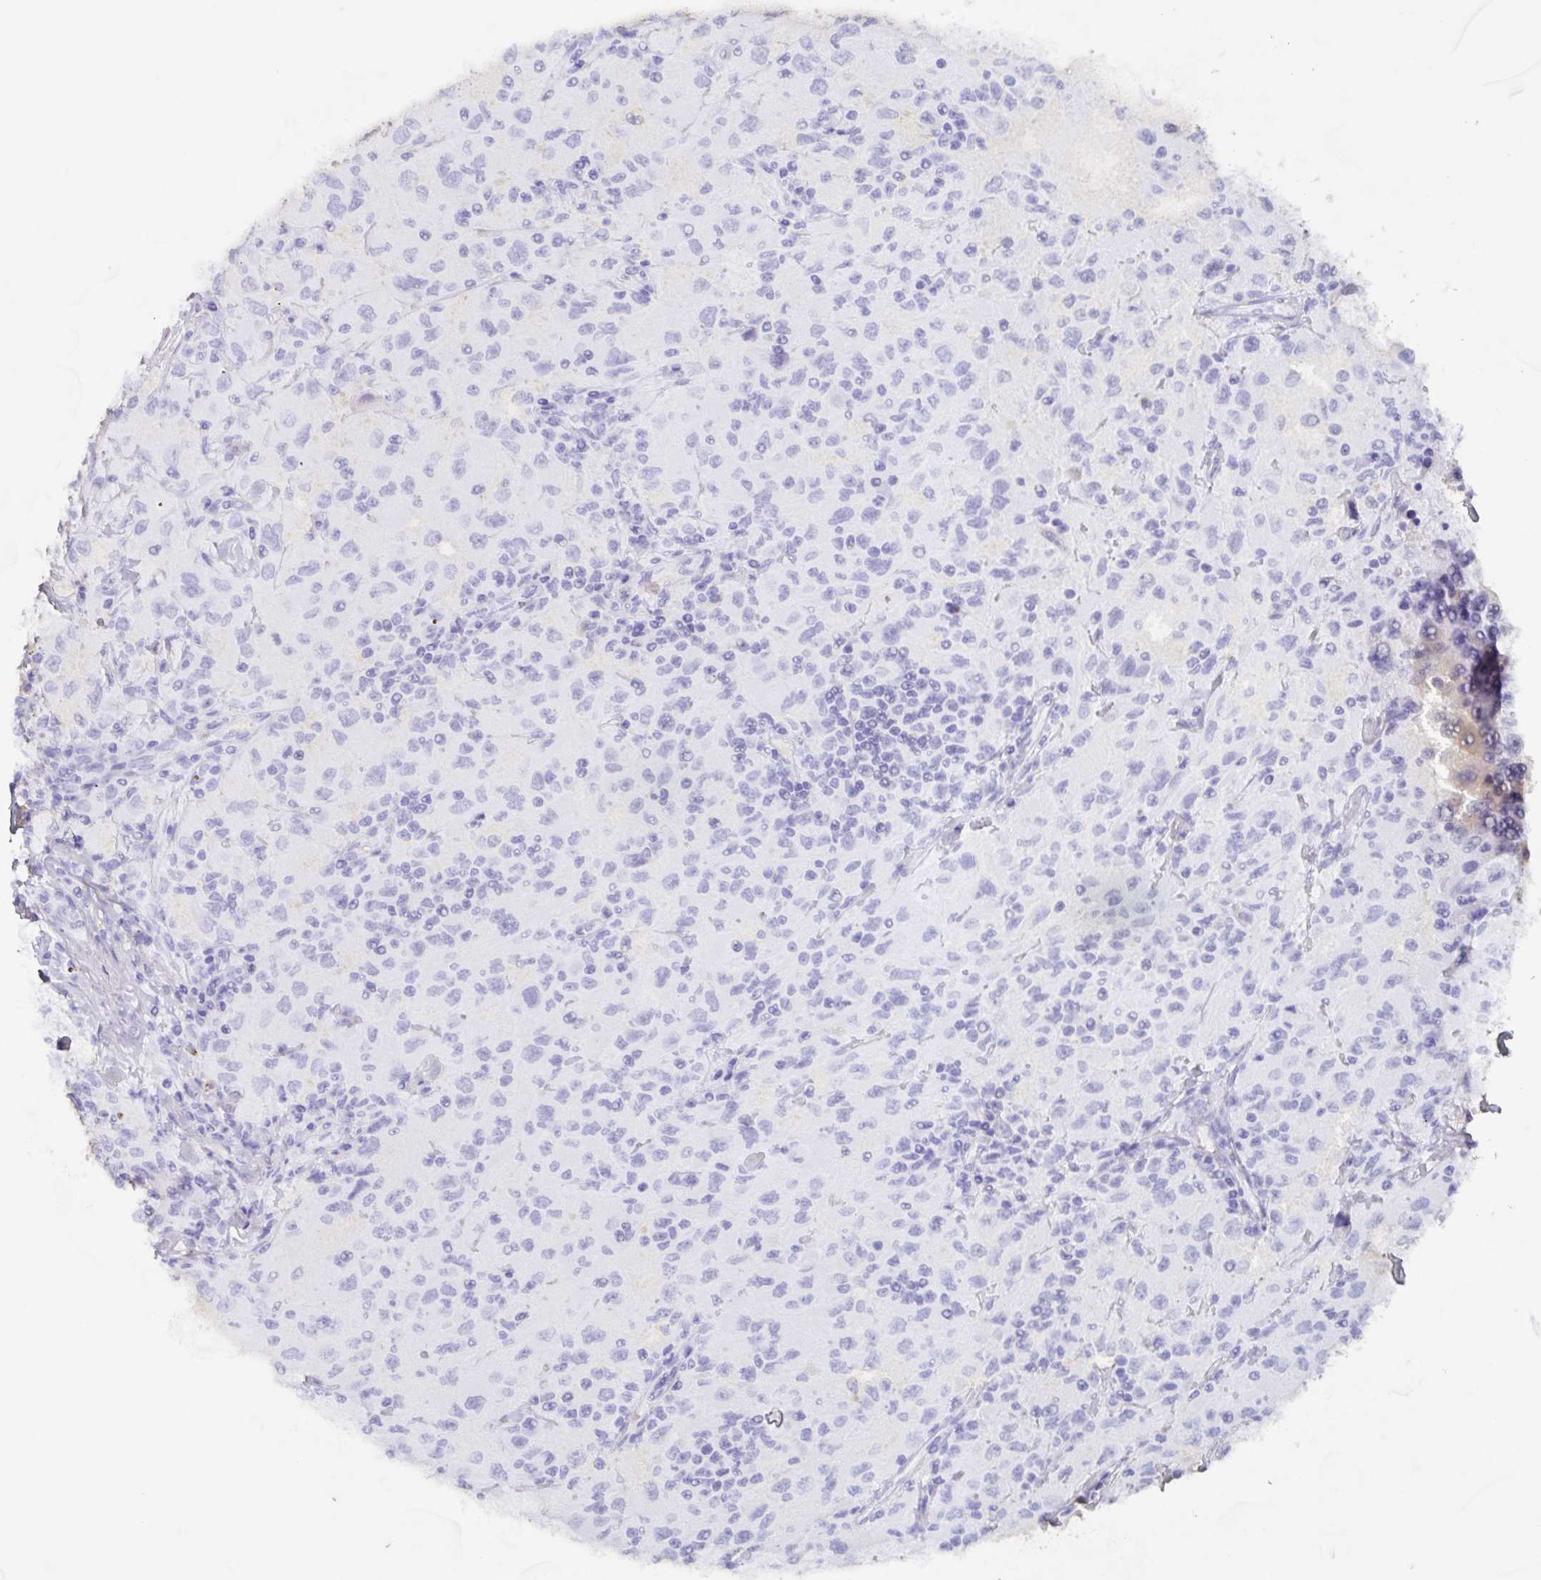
{"staining": {"intensity": "negative", "quantity": "none", "location": "none"}, "tissue": "renal cancer", "cell_type": "Tumor cells", "image_type": "cancer", "snomed": [{"axis": "morphology", "description": "Adenocarcinoma, NOS"}, {"axis": "topography", "description": "Kidney"}], "caption": "Immunohistochemical staining of renal cancer (adenocarcinoma) shows no significant positivity in tumor cells.", "gene": "AGFG2", "patient": {"sex": "female", "age": 67}}